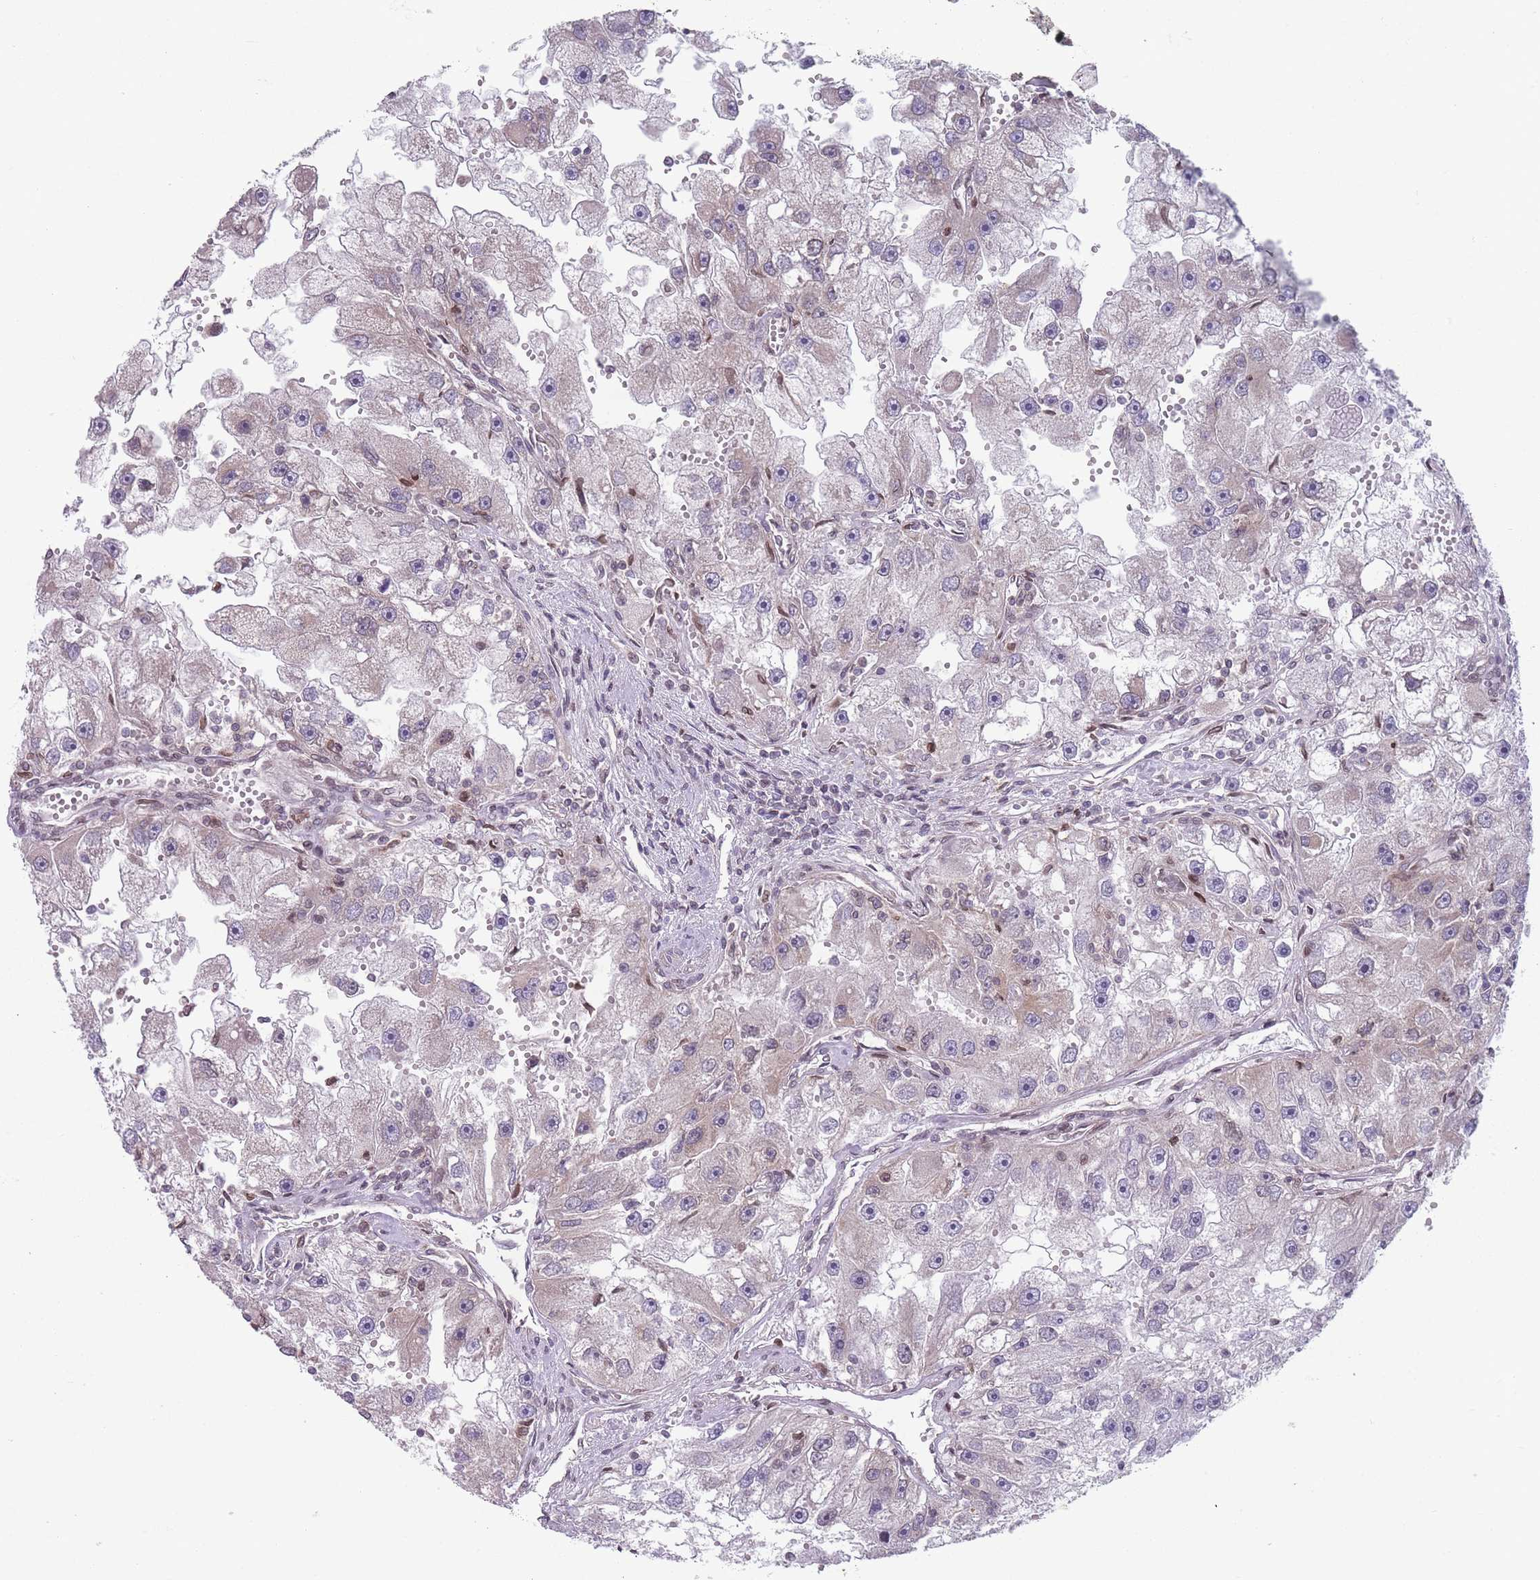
{"staining": {"intensity": "weak", "quantity": "<25%", "location": "cytoplasmic/membranous"}, "tissue": "renal cancer", "cell_type": "Tumor cells", "image_type": "cancer", "snomed": [{"axis": "morphology", "description": "Adenocarcinoma, NOS"}, {"axis": "topography", "description": "Kidney"}], "caption": "Immunohistochemistry histopathology image of neoplastic tissue: renal cancer stained with DAB (3,3'-diaminobenzidine) exhibits no significant protein expression in tumor cells.", "gene": "VRK2", "patient": {"sex": "male", "age": 63}}